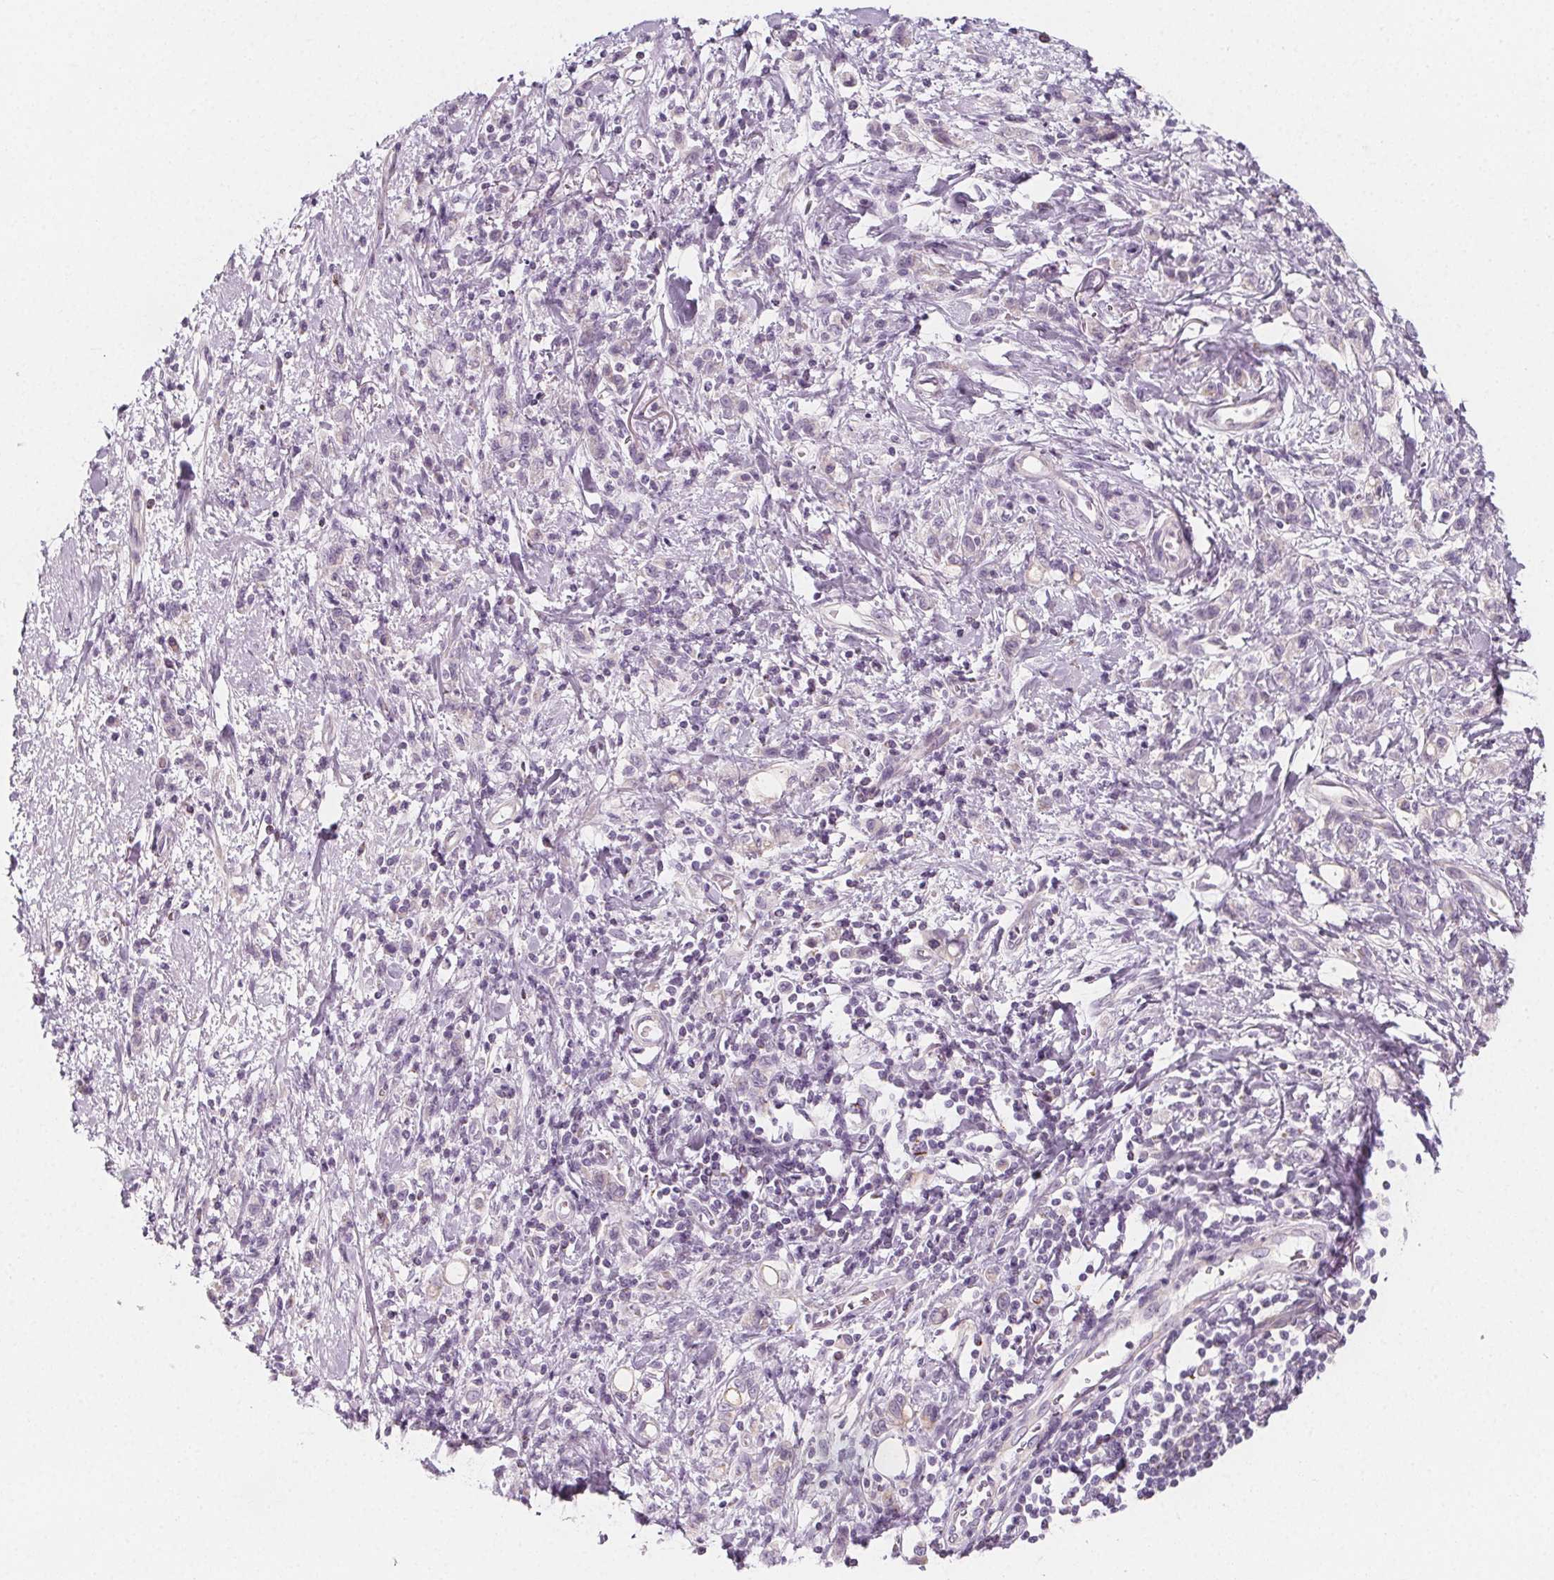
{"staining": {"intensity": "negative", "quantity": "none", "location": "none"}, "tissue": "stomach cancer", "cell_type": "Tumor cells", "image_type": "cancer", "snomed": [{"axis": "morphology", "description": "Adenocarcinoma, NOS"}, {"axis": "topography", "description": "Stomach"}], "caption": "IHC of human stomach cancer (adenocarcinoma) reveals no positivity in tumor cells.", "gene": "IL17C", "patient": {"sex": "male", "age": 77}}